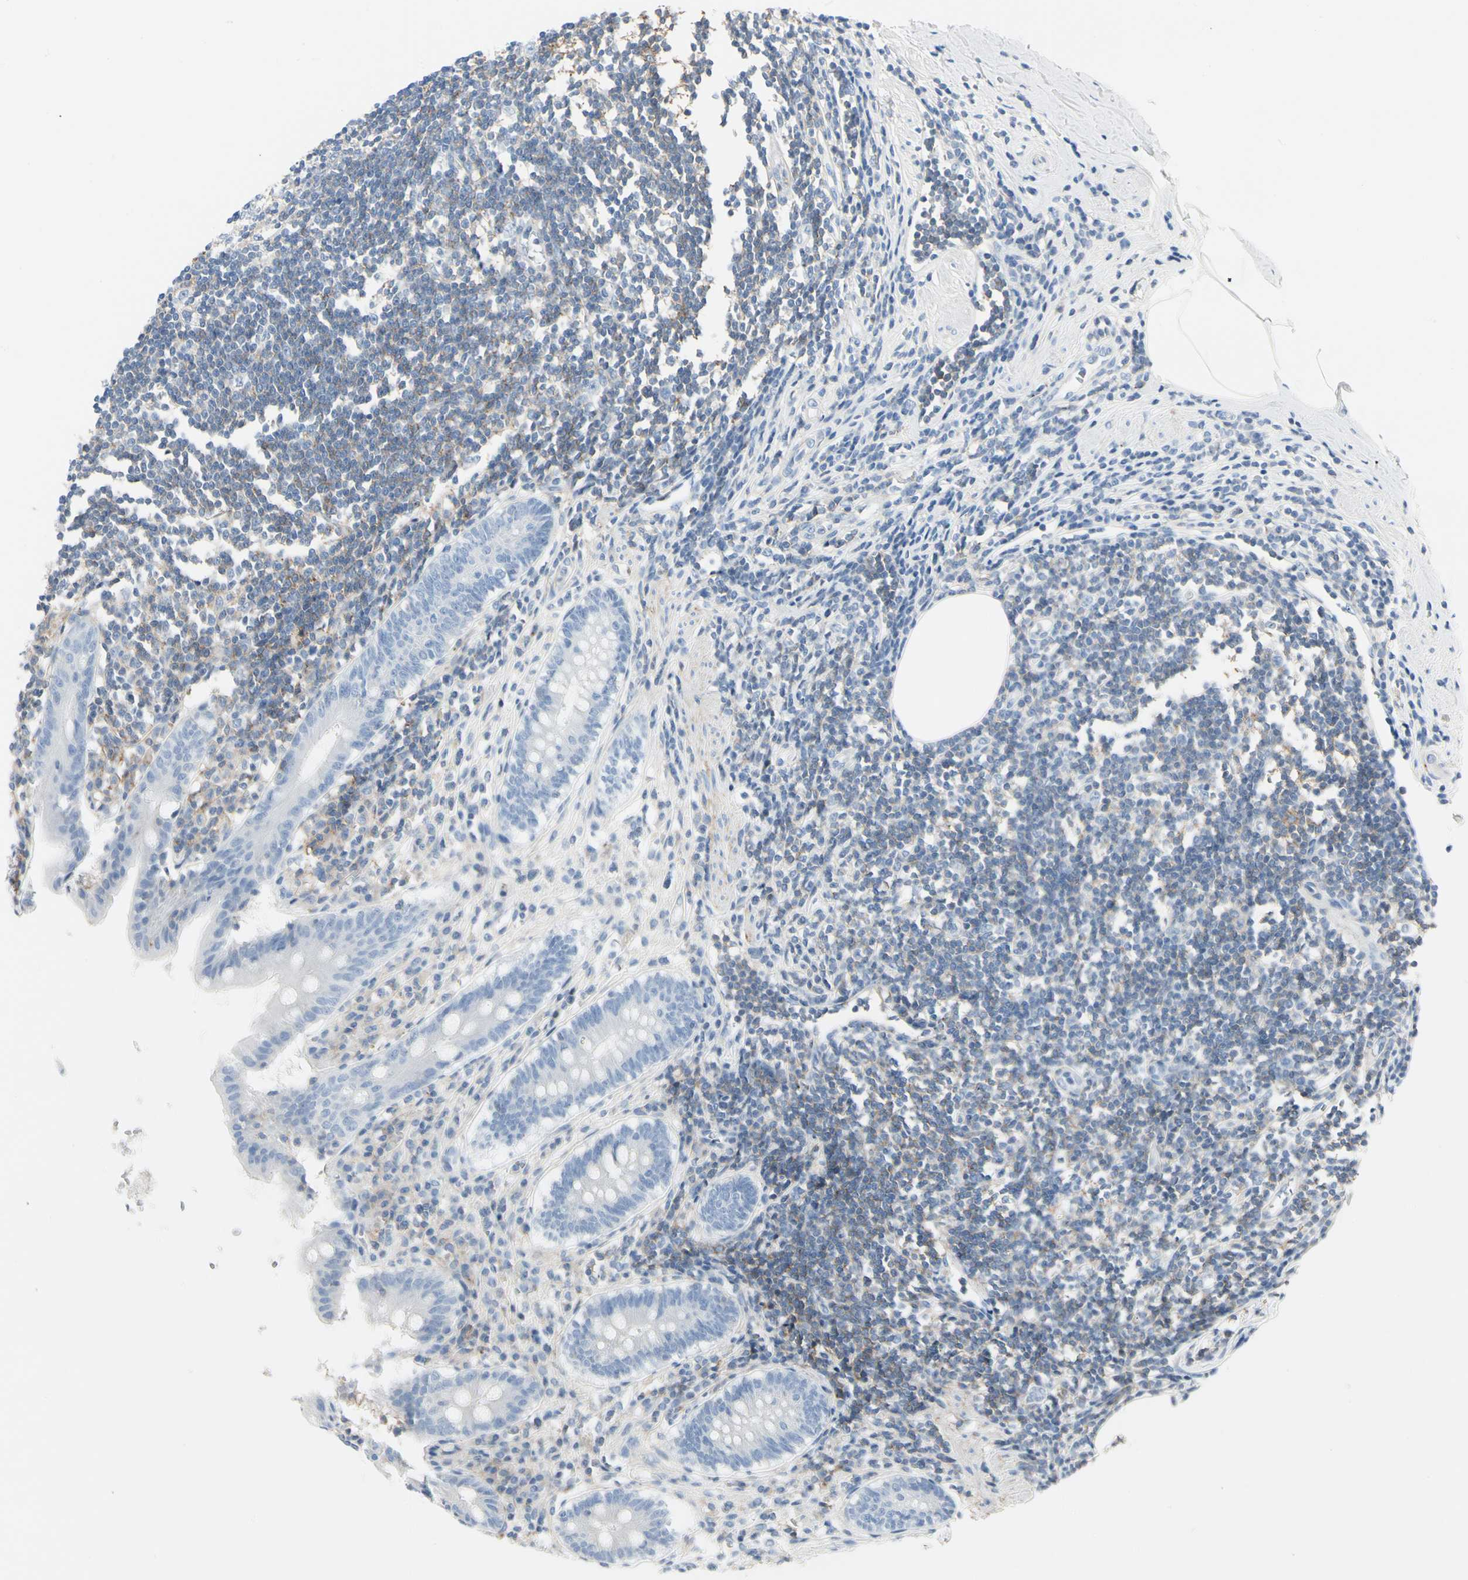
{"staining": {"intensity": "negative", "quantity": "none", "location": "none"}, "tissue": "appendix", "cell_type": "Glandular cells", "image_type": "normal", "snomed": [{"axis": "morphology", "description": "Normal tissue, NOS"}, {"axis": "topography", "description": "Appendix"}], "caption": "Image shows no protein staining in glandular cells of benign appendix.", "gene": "CLEC2B", "patient": {"sex": "female", "age": 50}}